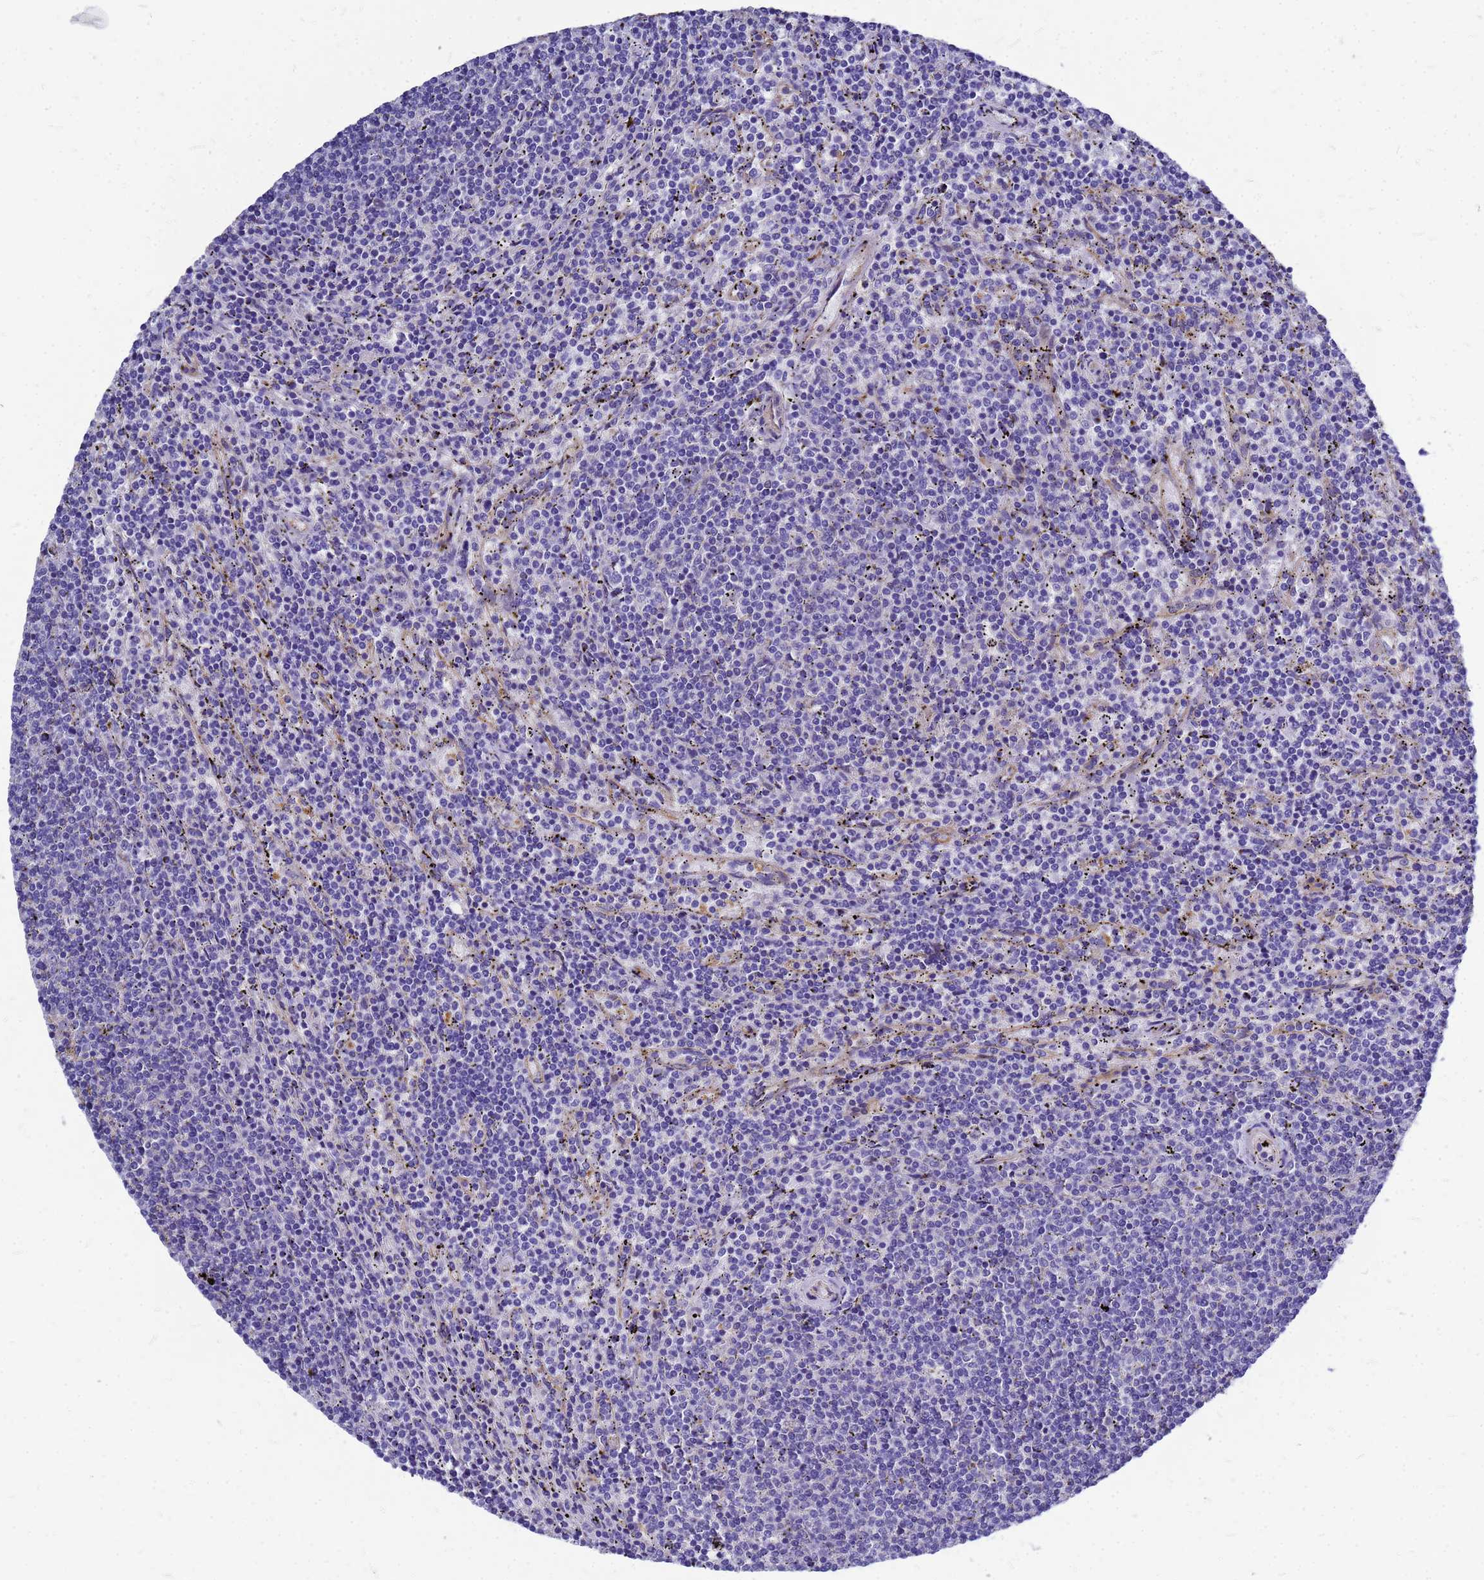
{"staining": {"intensity": "negative", "quantity": "none", "location": "none"}, "tissue": "lymphoma", "cell_type": "Tumor cells", "image_type": "cancer", "snomed": [{"axis": "morphology", "description": "Malignant lymphoma, non-Hodgkin's type, Low grade"}, {"axis": "topography", "description": "Spleen"}], "caption": "Immunohistochemistry of low-grade malignant lymphoma, non-Hodgkin's type shows no positivity in tumor cells.", "gene": "FBXW5", "patient": {"sex": "female", "age": 50}}